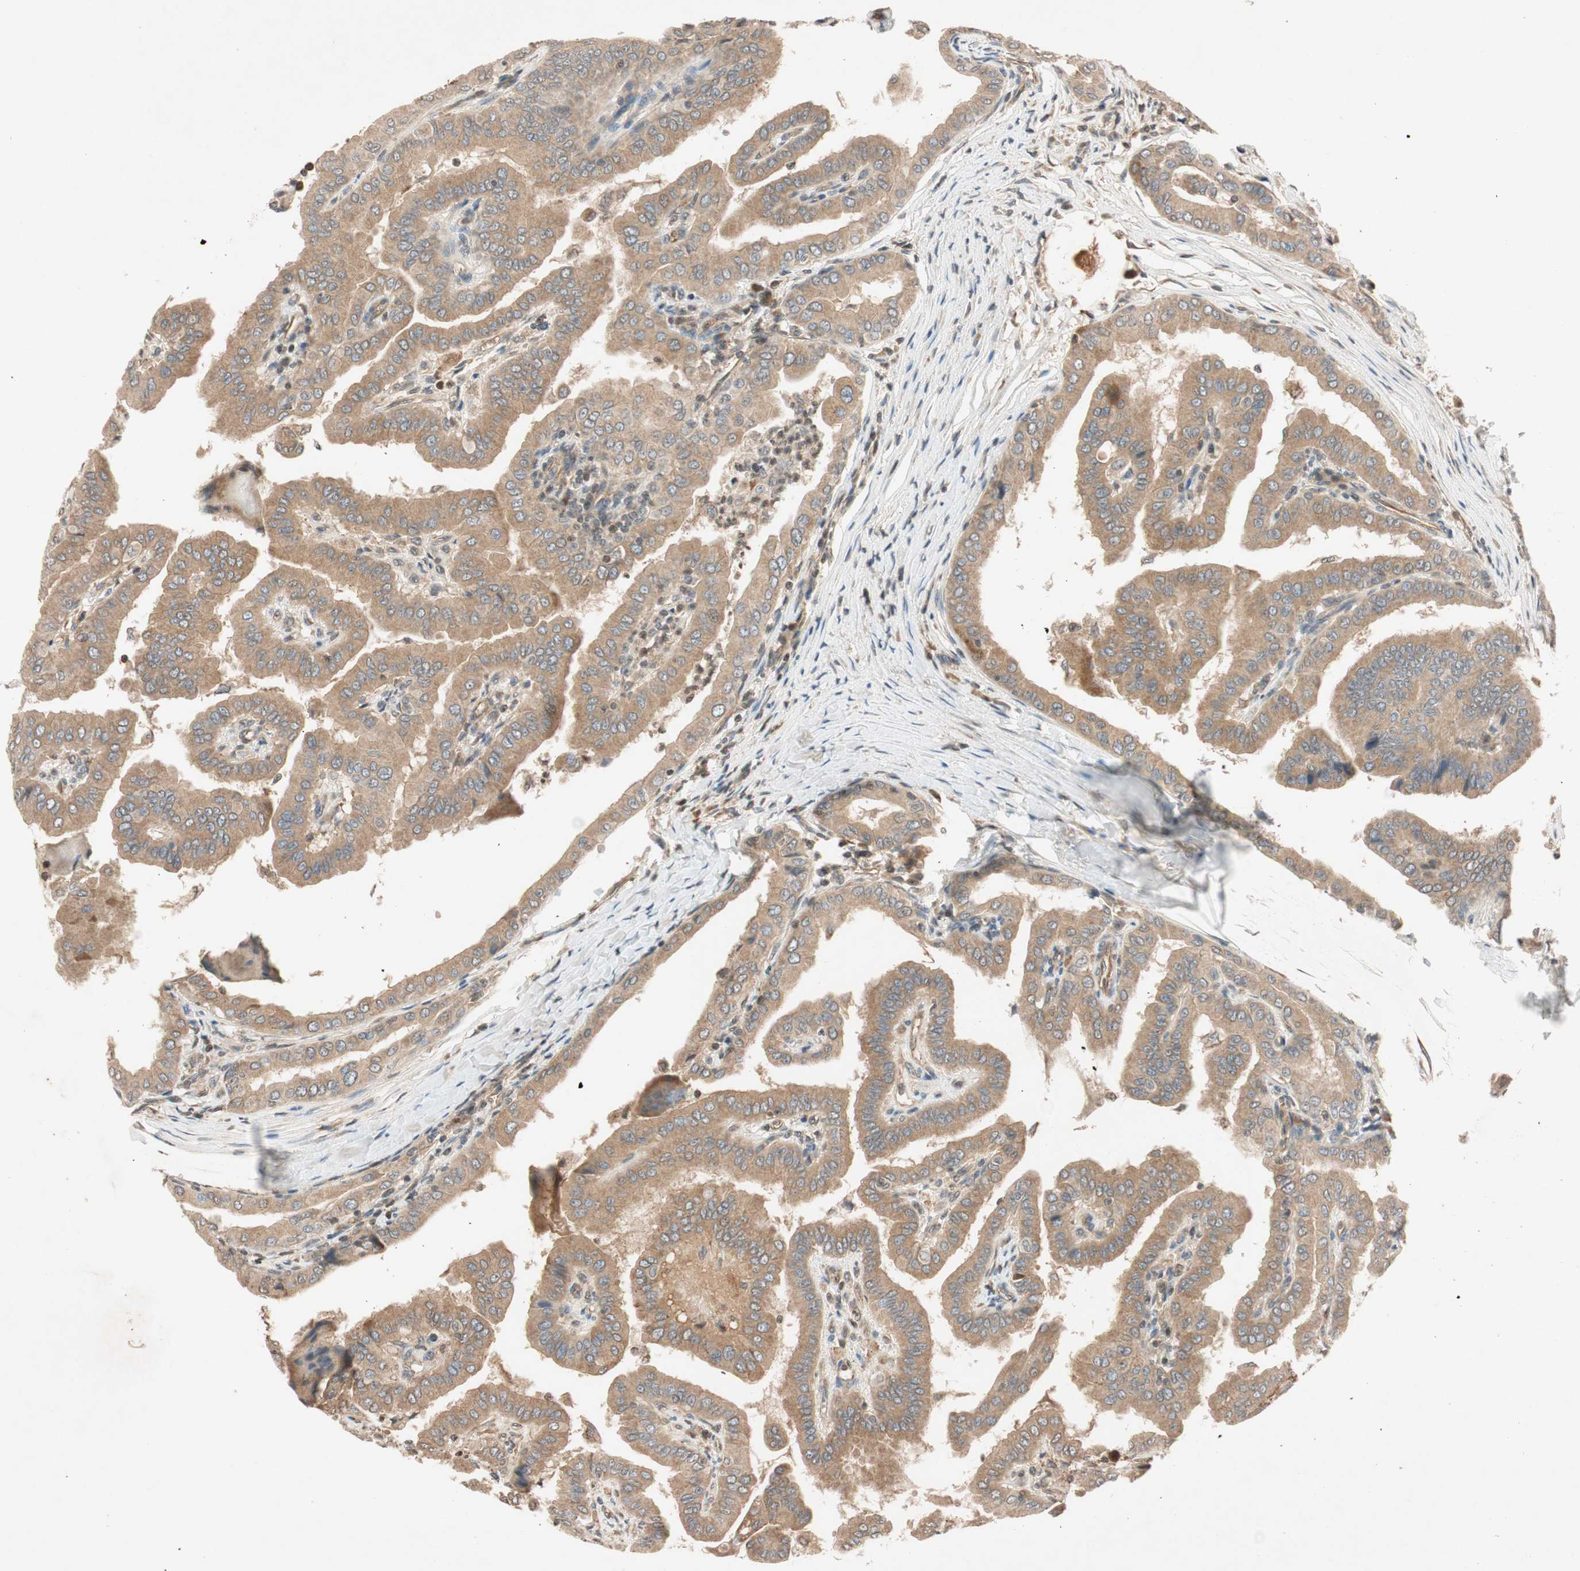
{"staining": {"intensity": "weak", "quantity": ">75%", "location": "cytoplasmic/membranous"}, "tissue": "thyroid cancer", "cell_type": "Tumor cells", "image_type": "cancer", "snomed": [{"axis": "morphology", "description": "Papillary adenocarcinoma, NOS"}, {"axis": "topography", "description": "Thyroid gland"}], "caption": "A brown stain highlights weak cytoplasmic/membranous expression of a protein in human thyroid cancer tumor cells.", "gene": "GCLM", "patient": {"sex": "male", "age": 33}}